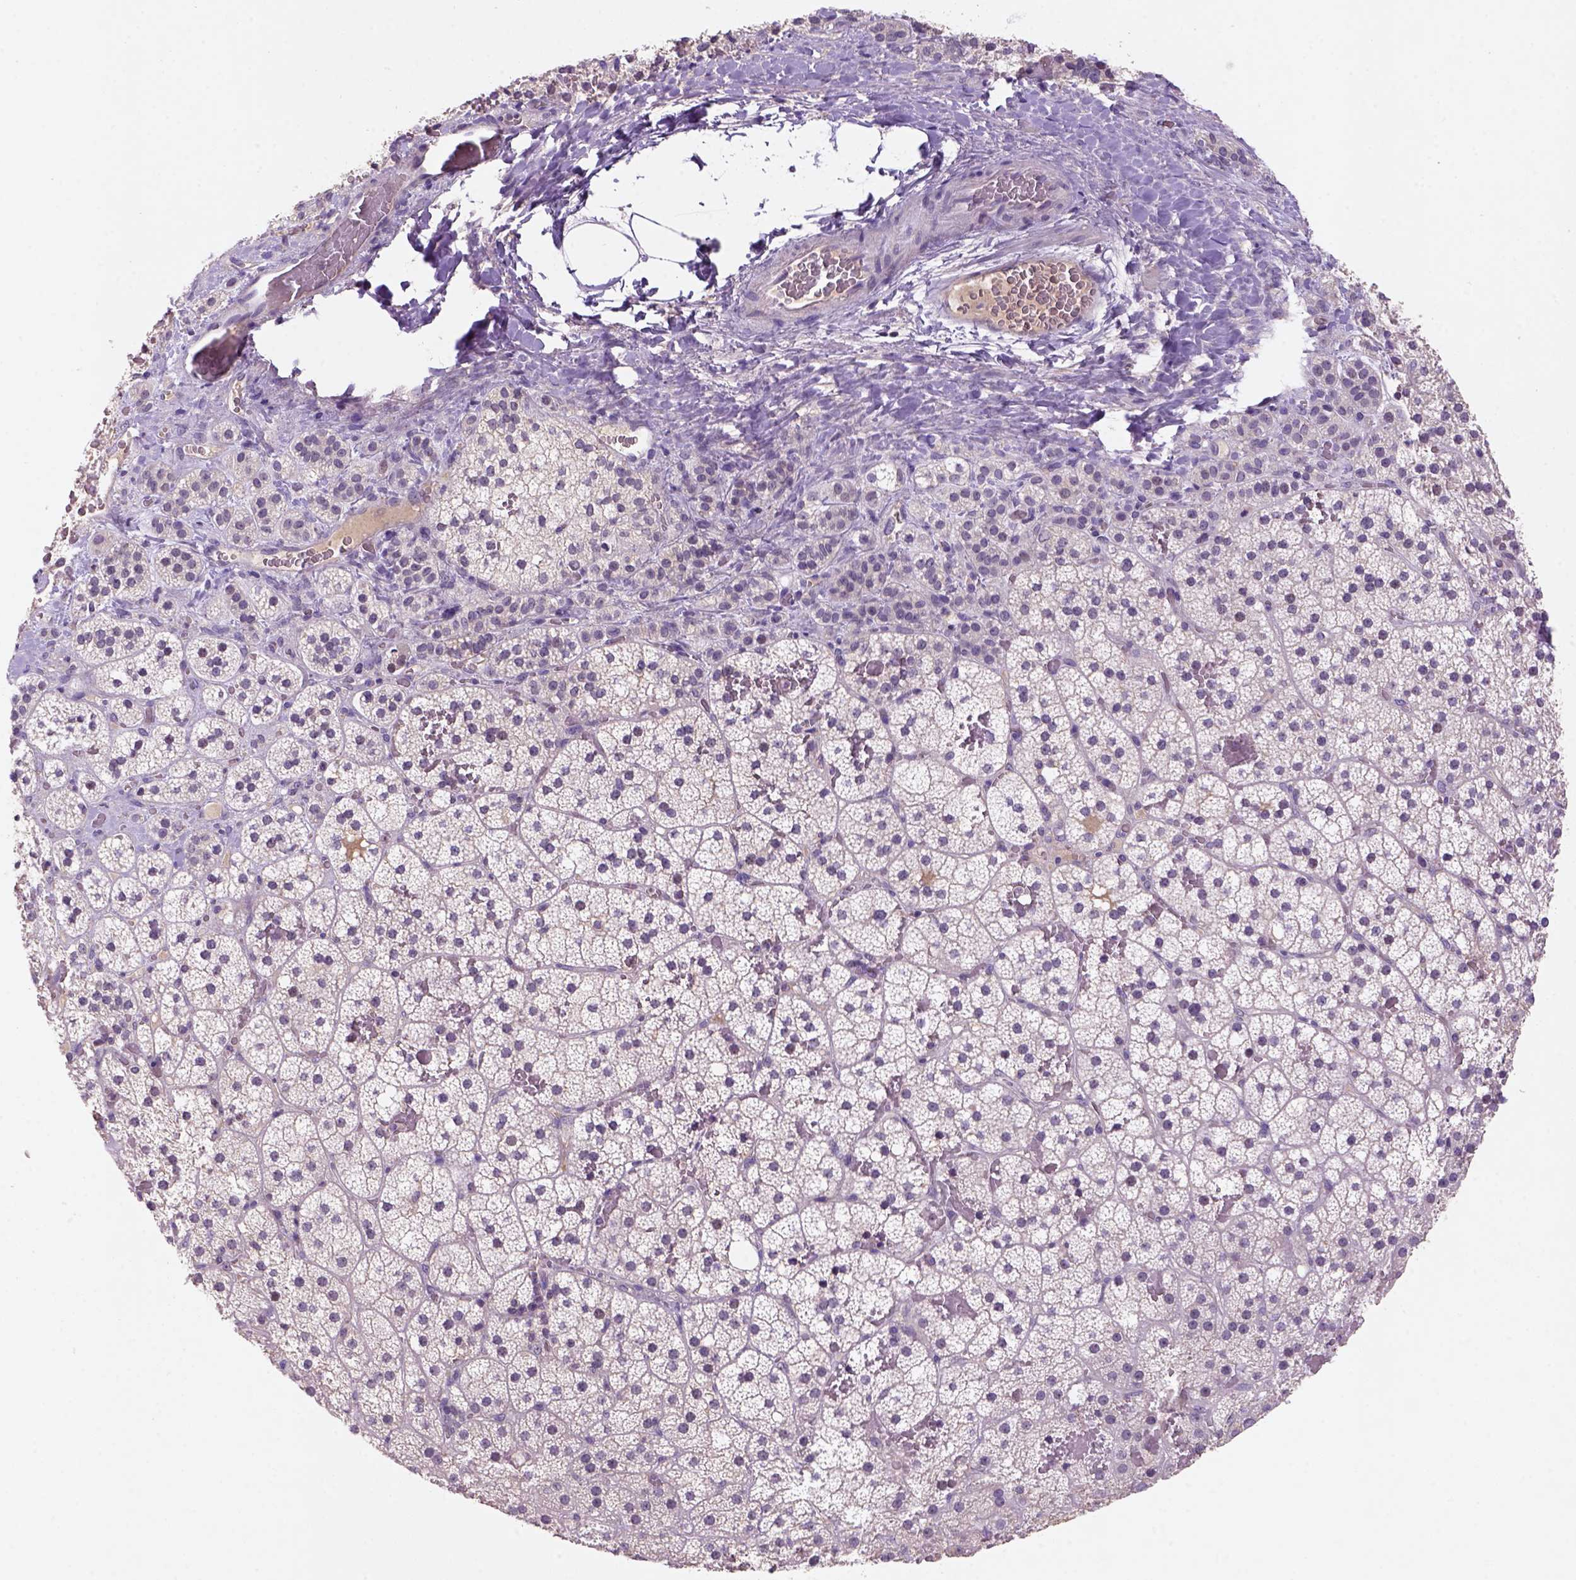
{"staining": {"intensity": "weak", "quantity": "25%-75%", "location": "nuclear"}, "tissue": "adrenal gland", "cell_type": "Glandular cells", "image_type": "normal", "snomed": [{"axis": "morphology", "description": "Normal tissue, NOS"}, {"axis": "topography", "description": "Adrenal gland"}], "caption": "Immunohistochemistry histopathology image of normal adrenal gland: adrenal gland stained using IHC reveals low levels of weak protein expression localized specifically in the nuclear of glandular cells, appearing as a nuclear brown color.", "gene": "SCML4", "patient": {"sex": "male", "age": 53}}